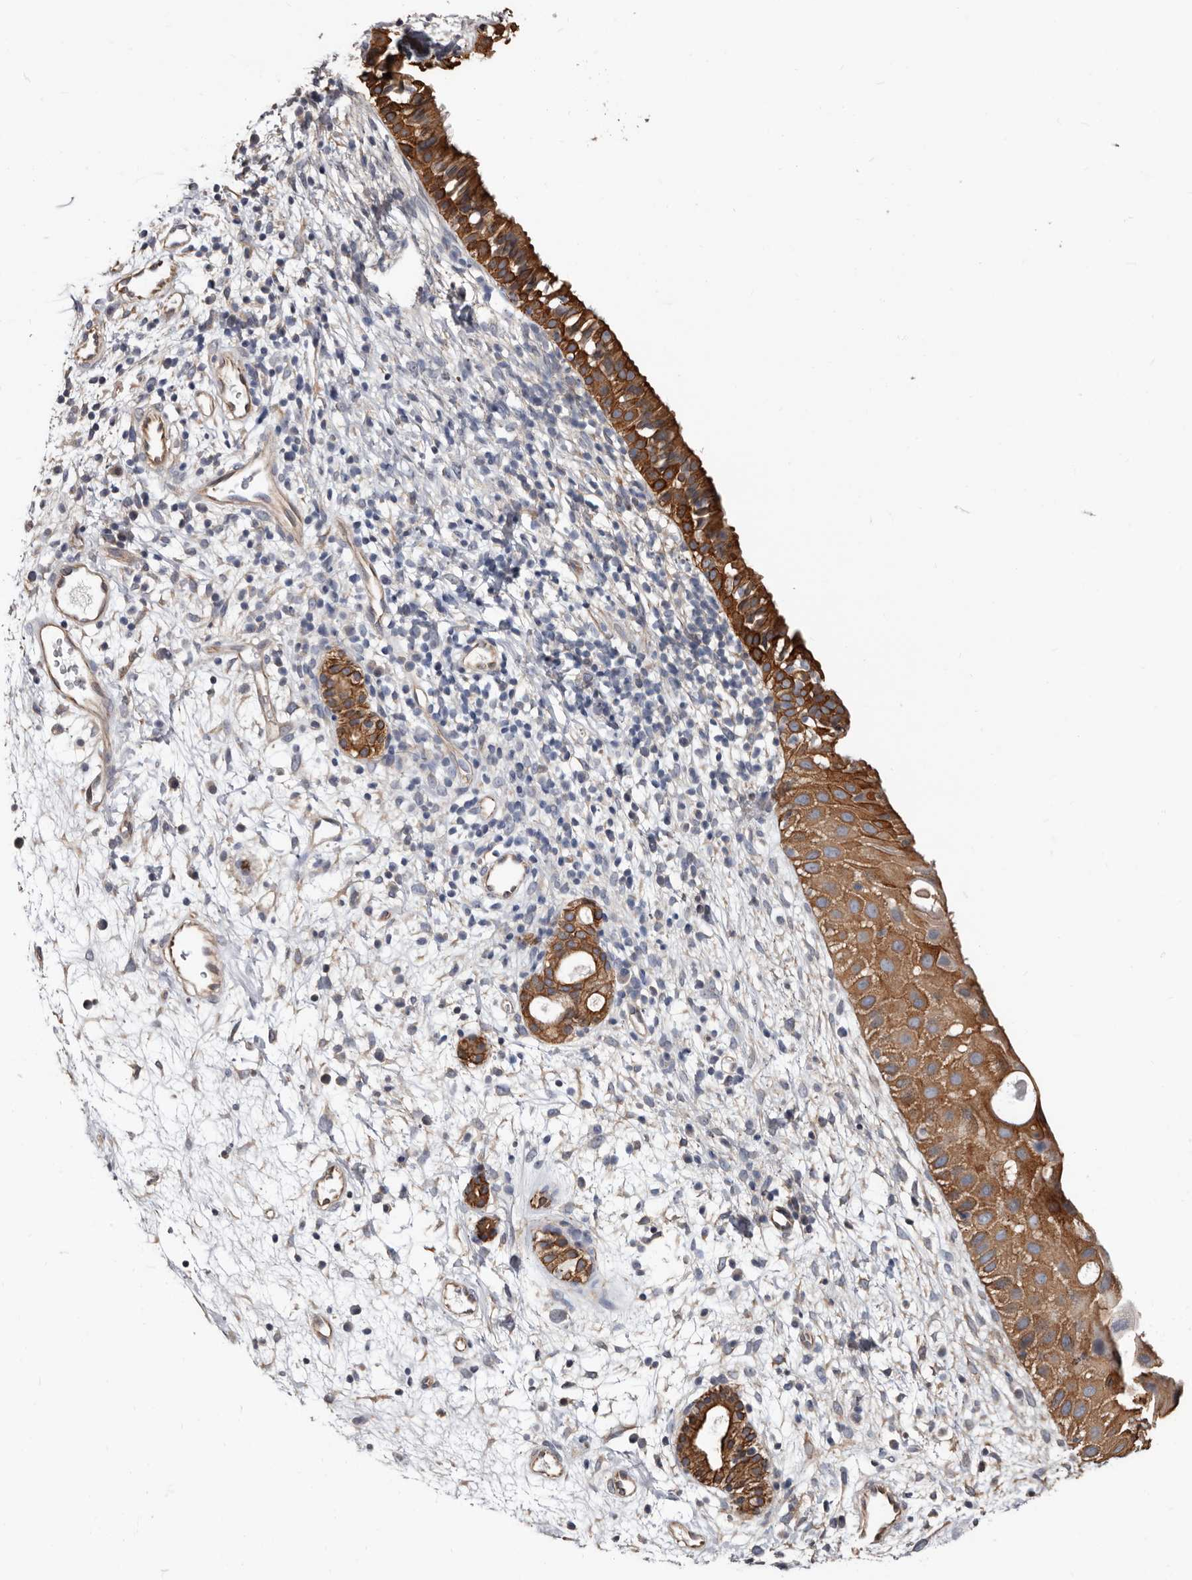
{"staining": {"intensity": "strong", "quantity": ">75%", "location": "cytoplasmic/membranous"}, "tissue": "nasopharynx", "cell_type": "Respiratory epithelial cells", "image_type": "normal", "snomed": [{"axis": "morphology", "description": "Normal tissue, NOS"}, {"axis": "topography", "description": "Nasopharynx"}], "caption": "The image exhibits staining of benign nasopharynx, revealing strong cytoplasmic/membranous protein positivity (brown color) within respiratory epithelial cells.", "gene": "MRPL18", "patient": {"sex": "male", "age": 22}}